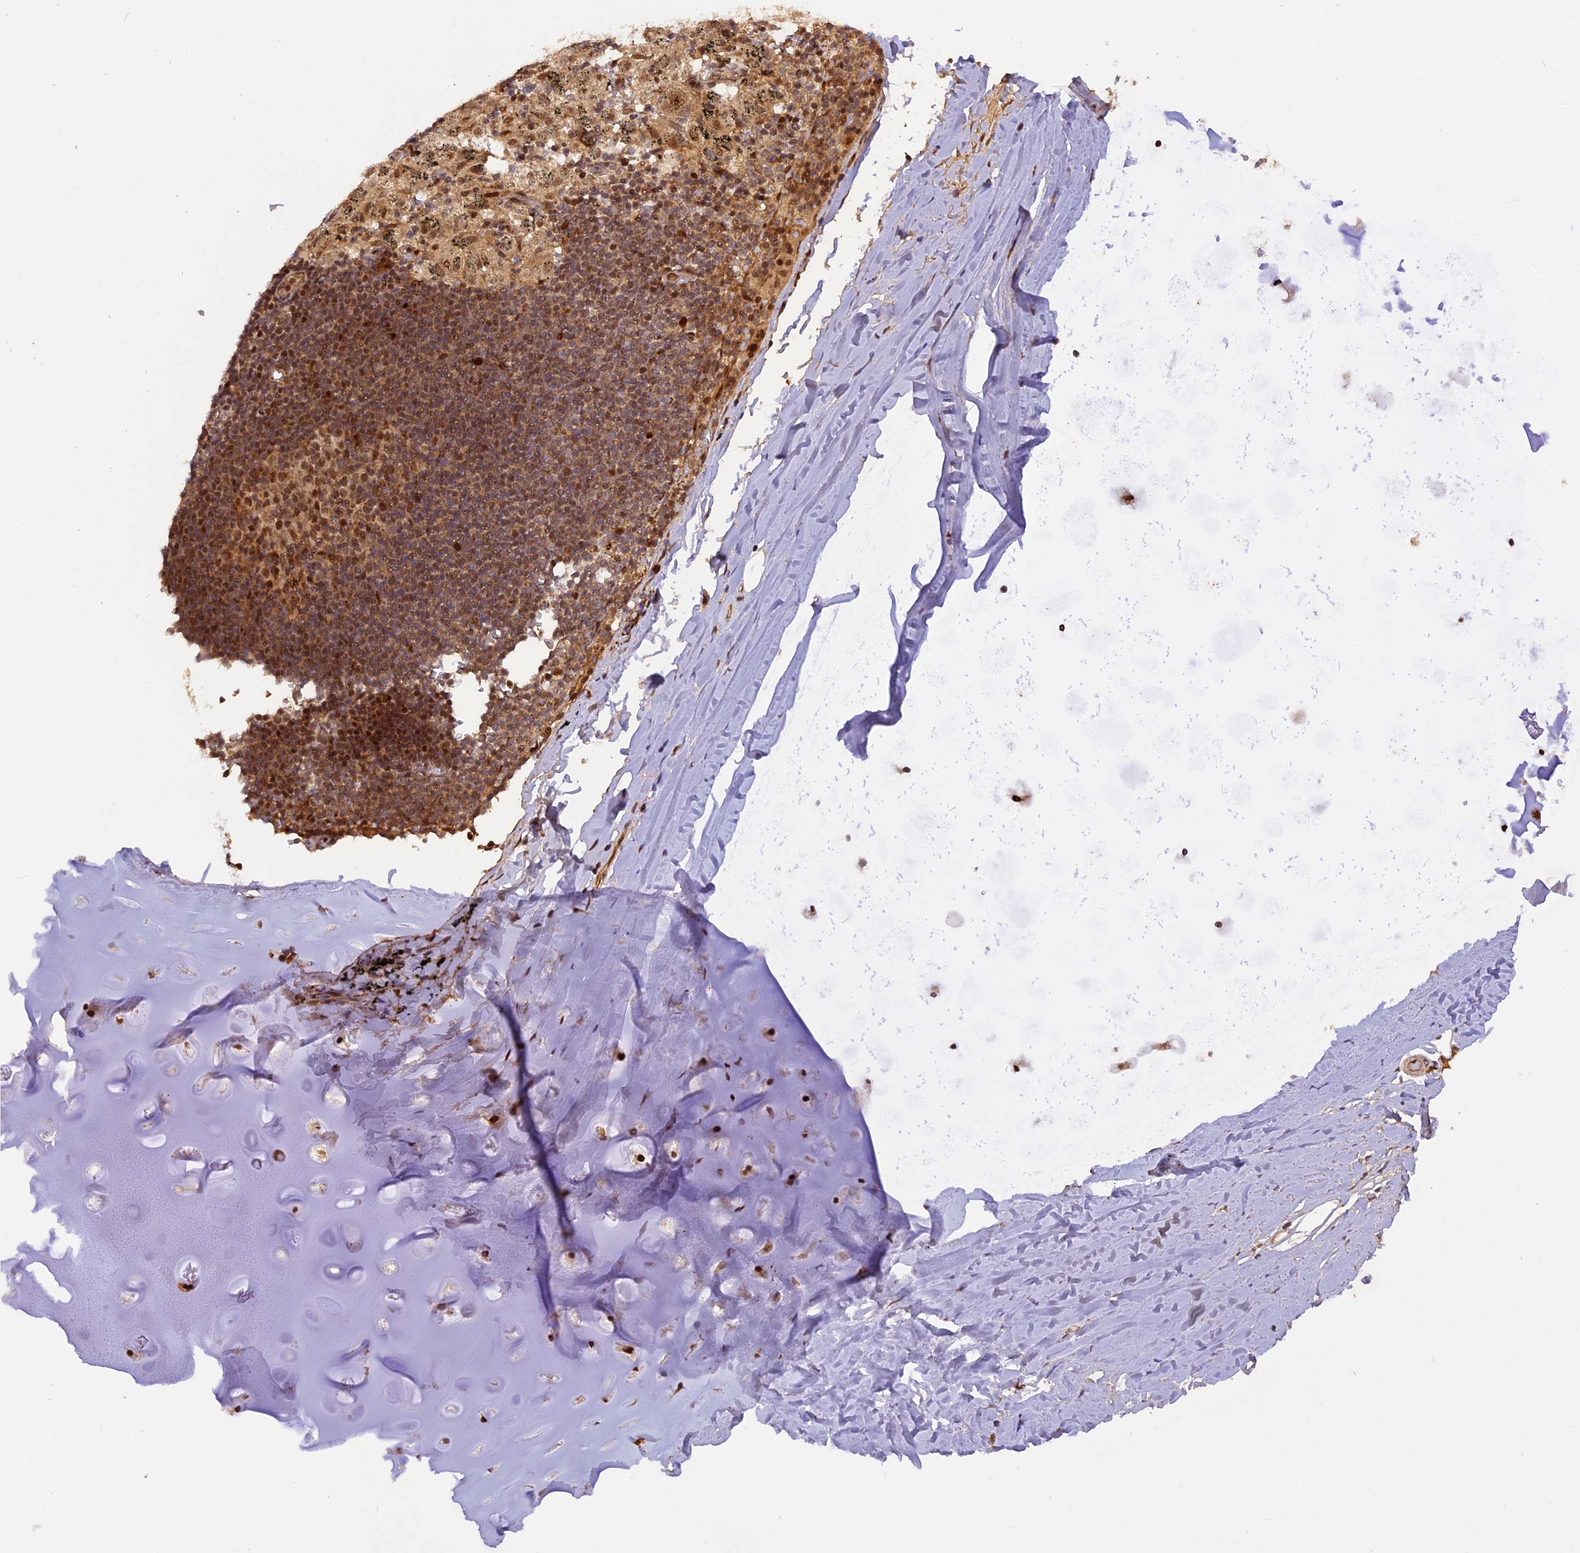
{"staining": {"intensity": "negative", "quantity": "none", "location": "none"}, "tissue": "adipose tissue", "cell_type": "Adipocytes", "image_type": "normal", "snomed": [{"axis": "morphology", "description": "Normal tissue, NOS"}, {"axis": "topography", "description": "Lymph node"}, {"axis": "topography", "description": "Bronchus"}], "caption": "Benign adipose tissue was stained to show a protein in brown. There is no significant expression in adipocytes.", "gene": "MICALL1", "patient": {"sex": "male", "age": 63}}